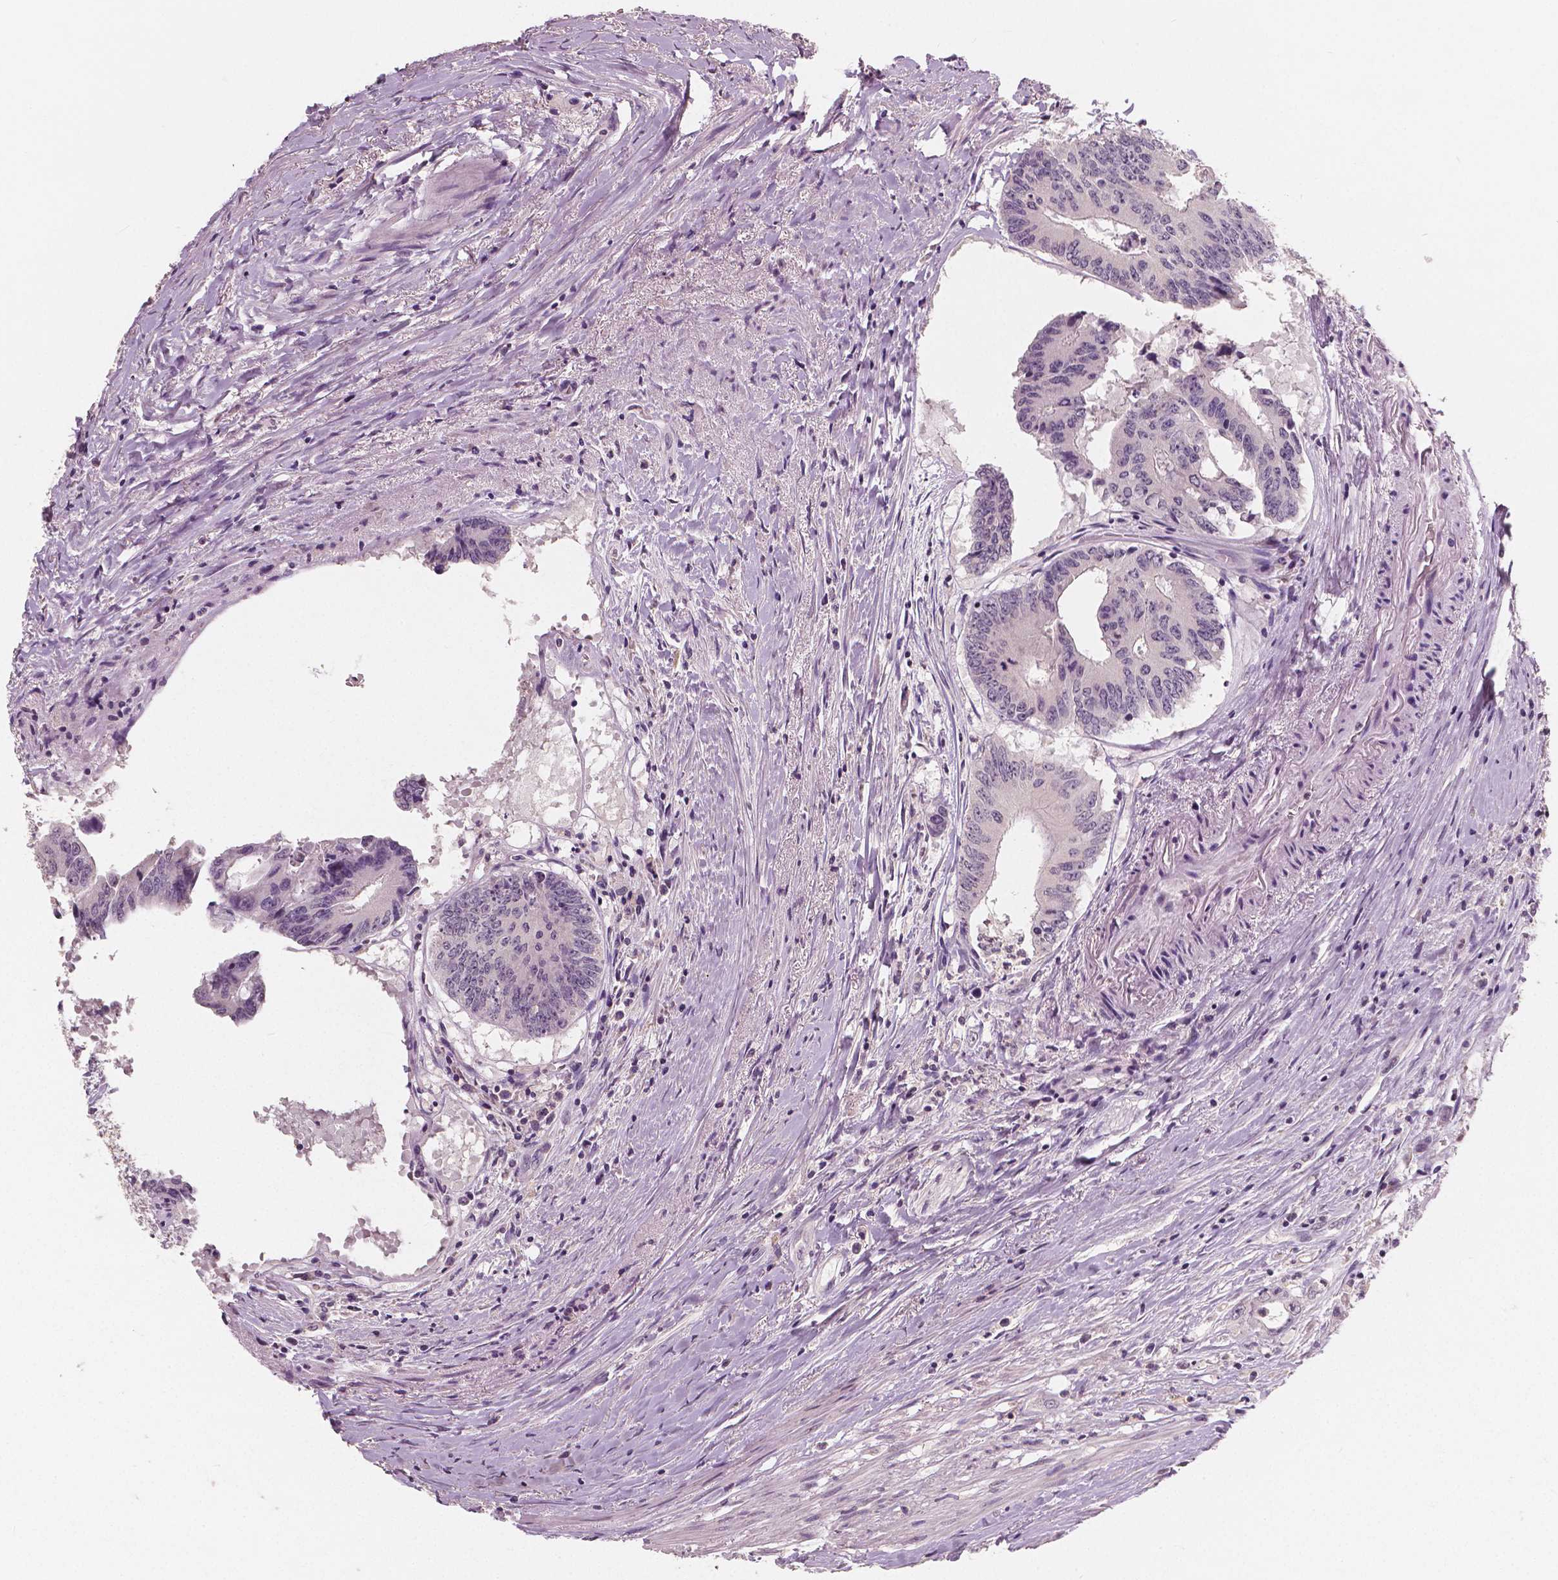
{"staining": {"intensity": "negative", "quantity": "none", "location": "none"}, "tissue": "colorectal cancer", "cell_type": "Tumor cells", "image_type": "cancer", "snomed": [{"axis": "morphology", "description": "Adenocarcinoma, NOS"}, {"axis": "topography", "description": "Rectum"}], "caption": "High magnification brightfield microscopy of colorectal adenocarcinoma stained with DAB (3,3'-diaminobenzidine) (brown) and counterstained with hematoxylin (blue): tumor cells show no significant expression.", "gene": "RNASE7", "patient": {"sex": "male", "age": 59}}